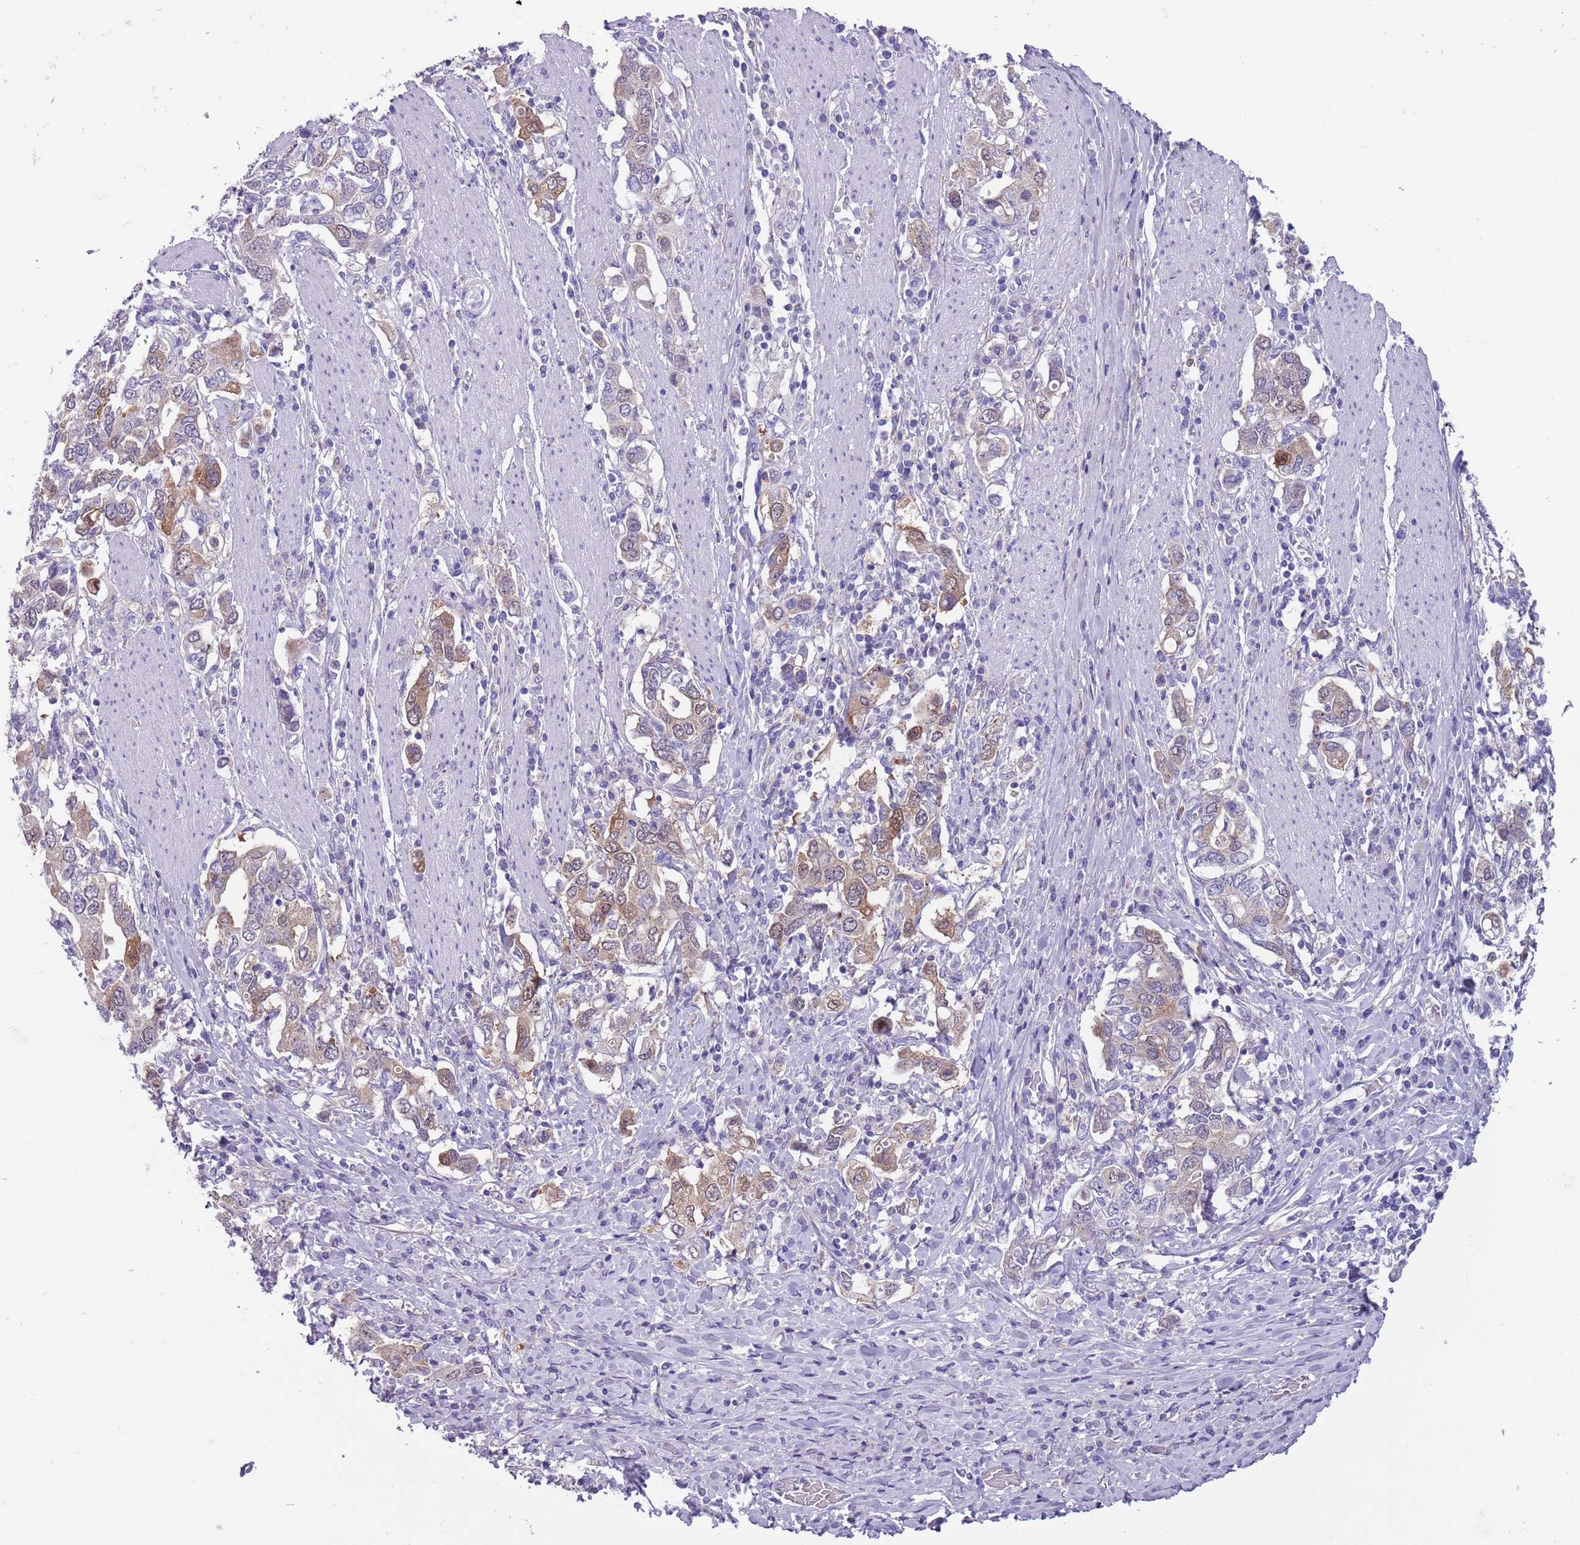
{"staining": {"intensity": "moderate", "quantity": "<25%", "location": "cytoplasmic/membranous,nuclear"}, "tissue": "stomach cancer", "cell_type": "Tumor cells", "image_type": "cancer", "snomed": [{"axis": "morphology", "description": "Adenocarcinoma, NOS"}, {"axis": "topography", "description": "Stomach, upper"}, {"axis": "topography", "description": "Stomach"}], "caption": "Stomach adenocarcinoma stained for a protein (brown) reveals moderate cytoplasmic/membranous and nuclear positive positivity in about <25% of tumor cells.", "gene": "PFKFB2", "patient": {"sex": "male", "age": 62}}